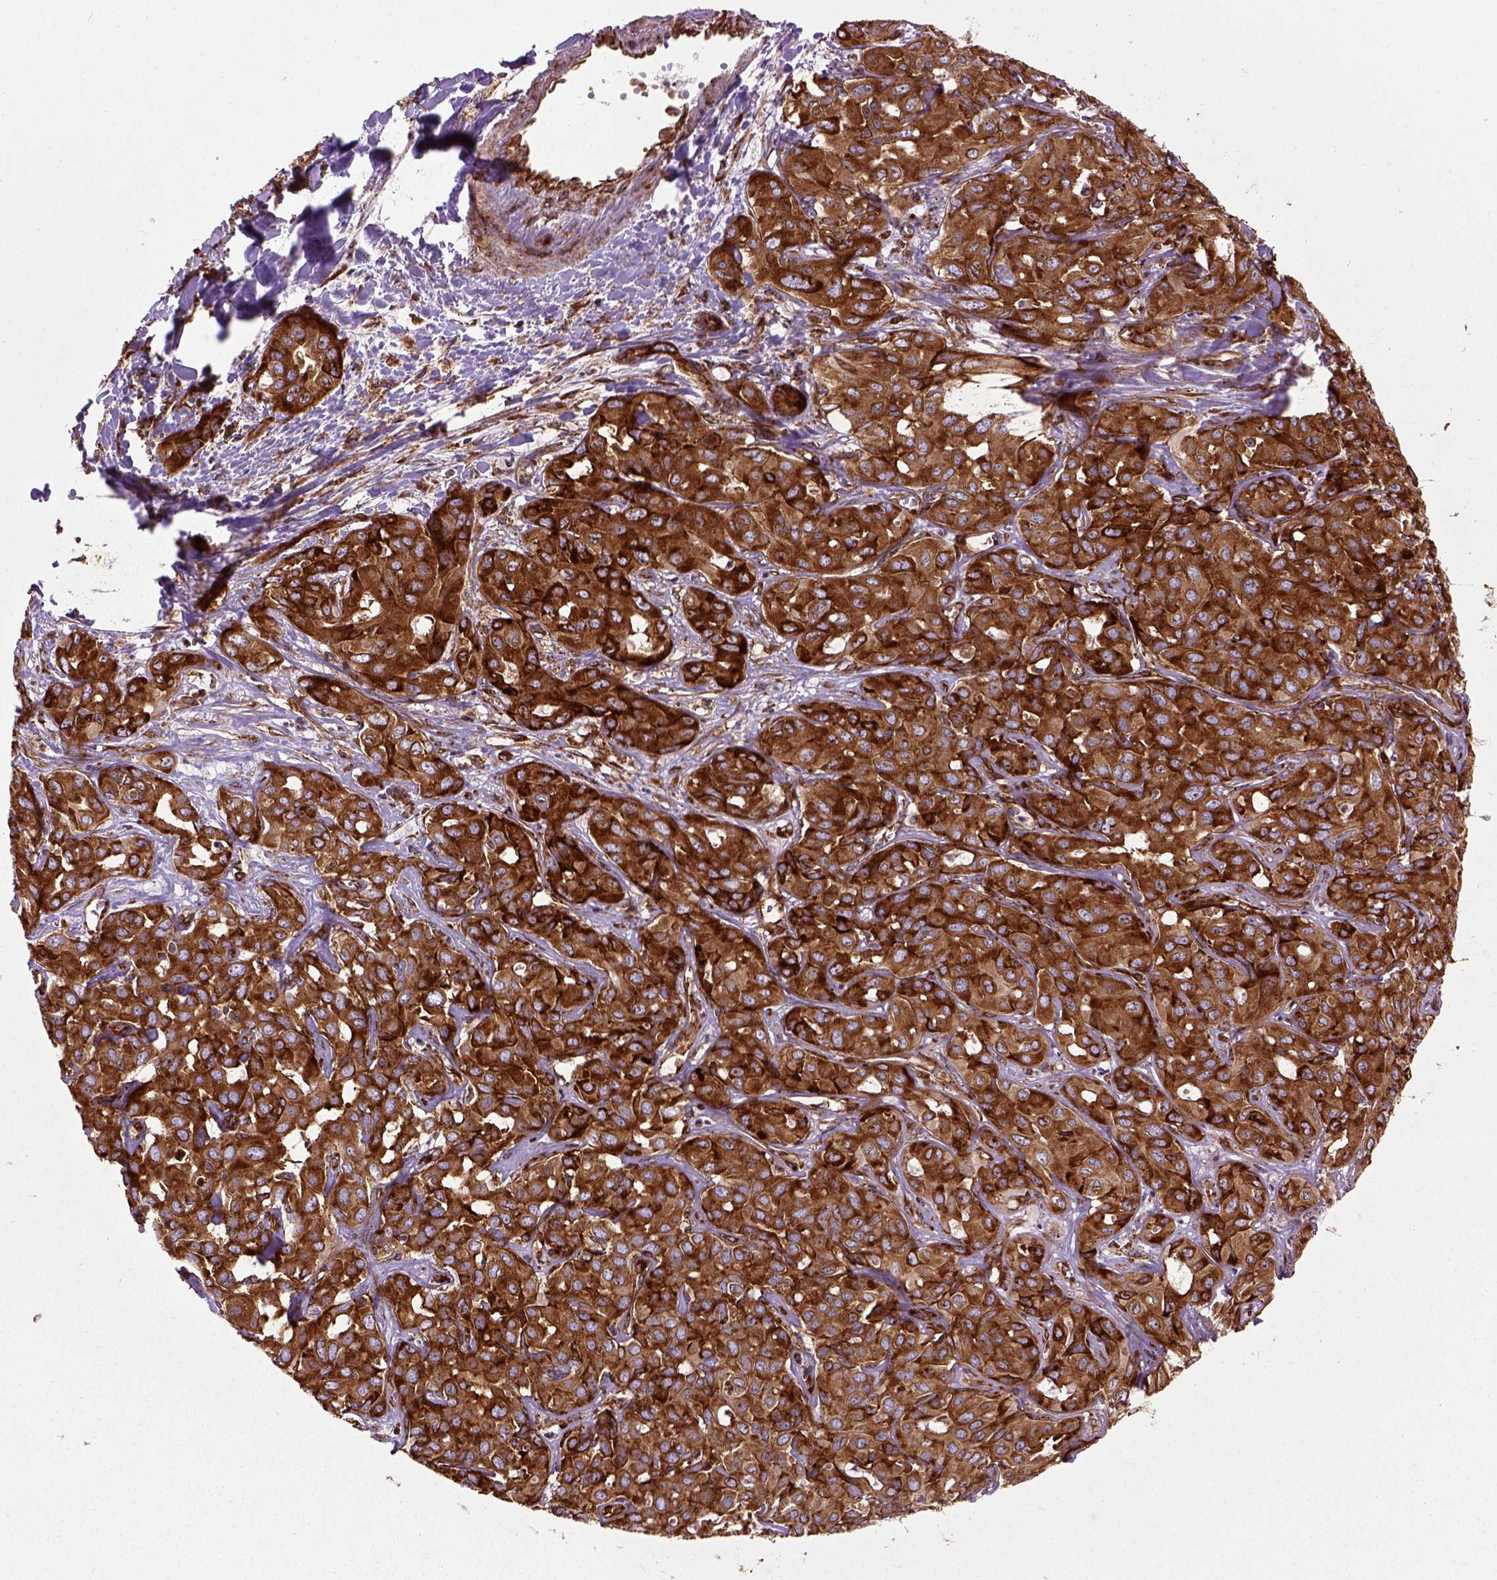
{"staining": {"intensity": "strong", "quantity": ">75%", "location": "cytoplasmic/membranous"}, "tissue": "liver cancer", "cell_type": "Tumor cells", "image_type": "cancer", "snomed": [{"axis": "morphology", "description": "Cholangiocarcinoma"}, {"axis": "topography", "description": "Liver"}], "caption": "Immunohistochemistry (IHC) staining of cholangiocarcinoma (liver), which reveals high levels of strong cytoplasmic/membranous staining in about >75% of tumor cells indicating strong cytoplasmic/membranous protein positivity. The staining was performed using DAB (brown) for protein detection and nuclei were counterstained in hematoxylin (blue).", "gene": "CAPRIN1", "patient": {"sex": "female", "age": 60}}